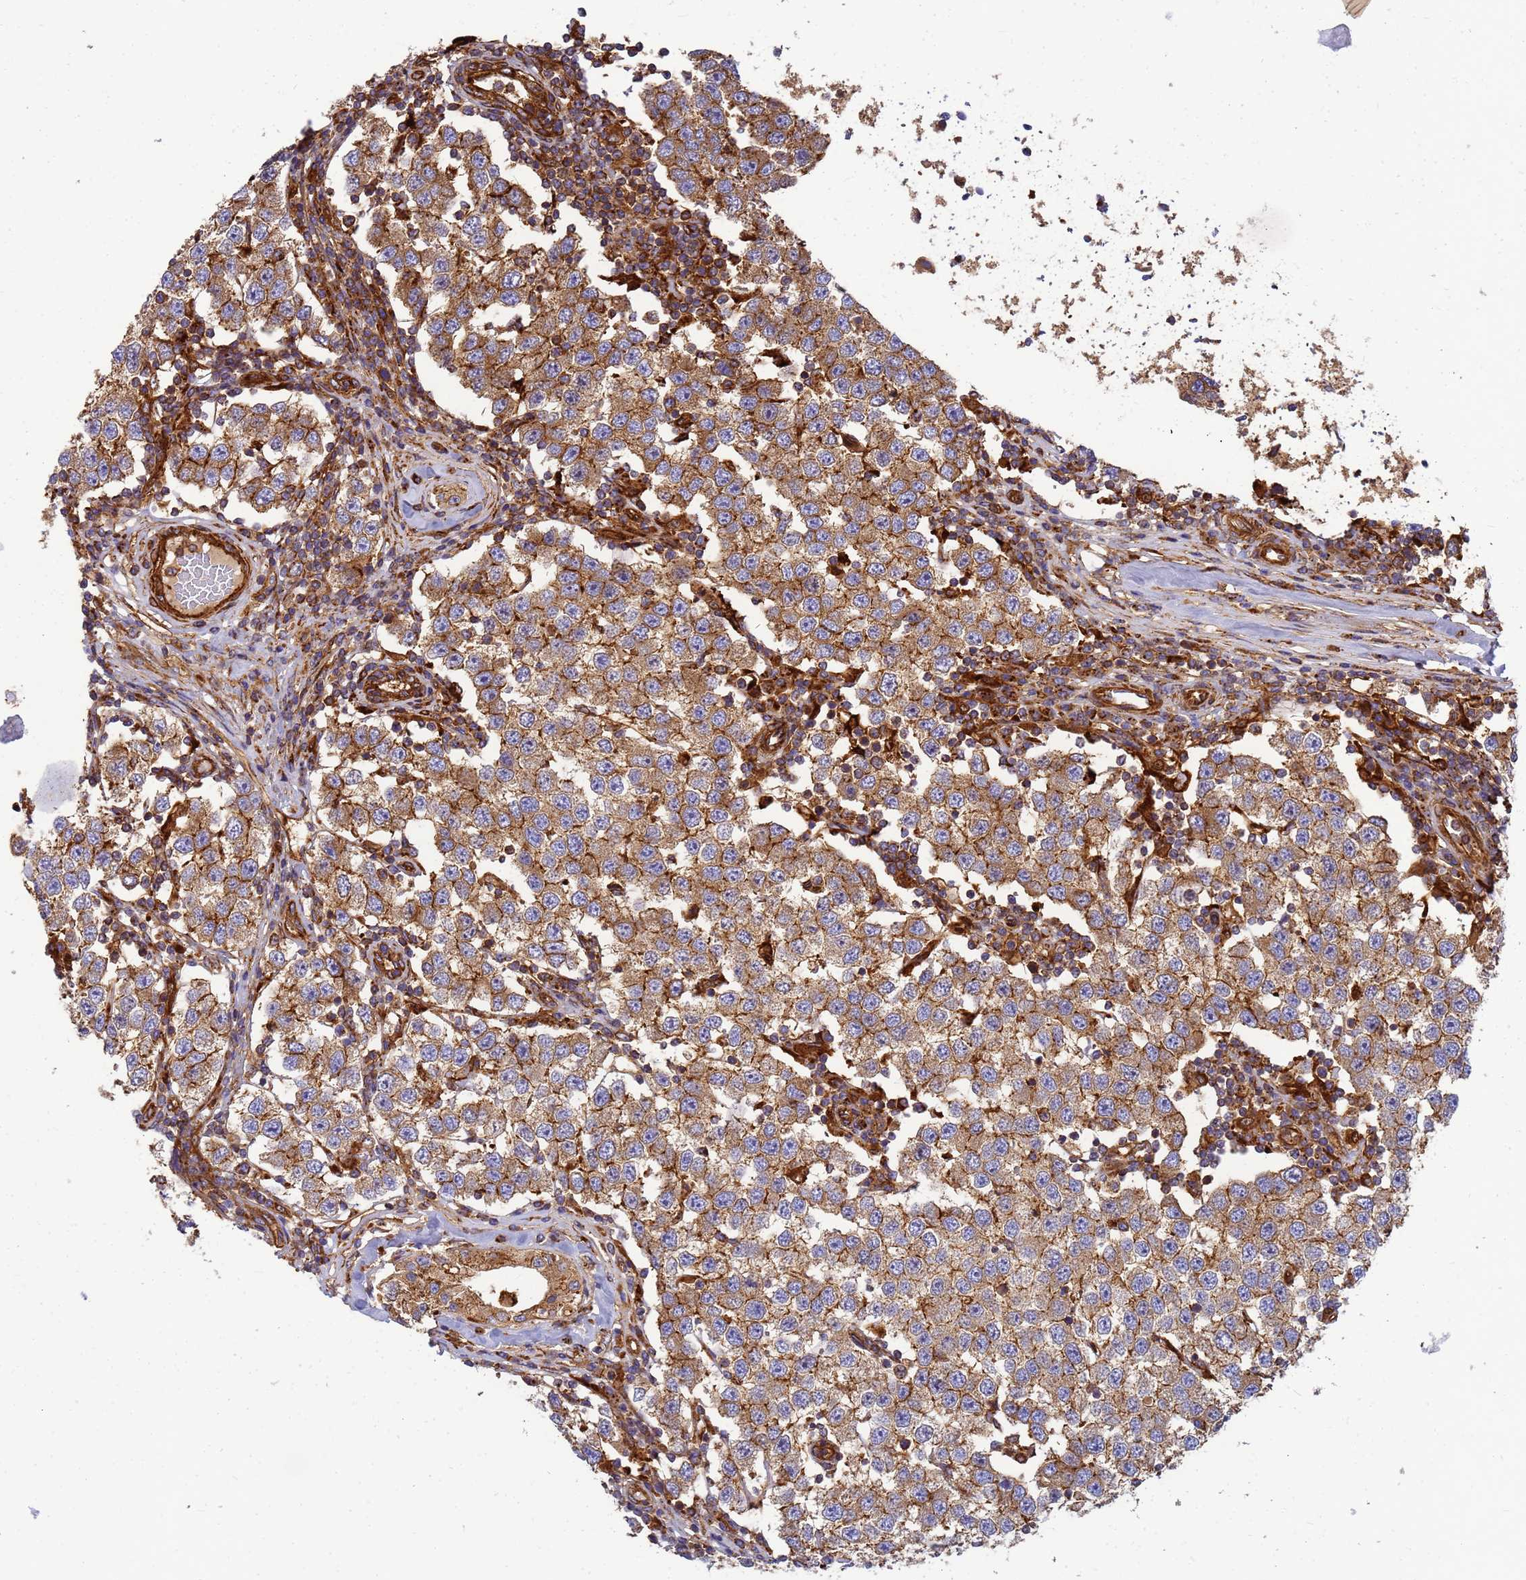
{"staining": {"intensity": "moderate", "quantity": ">75%", "location": "cytoplasmic/membranous"}, "tissue": "testis cancer", "cell_type": "Tumor cells", "image_type": "cancer", "snomed": [{"axis": "morphology", "description": "Seminoma, NOS"}, {"axis": "topography", "description": "Testis"}], "caption": "Immunohistochemical staining of testis seminoma demonstrates medium levels of moderate cytoplasmic/membranous protein positivity in approximately >75% of tumor cells.", "gene": "C2CD5", "patient": {"sex": "male", "age": 34}}